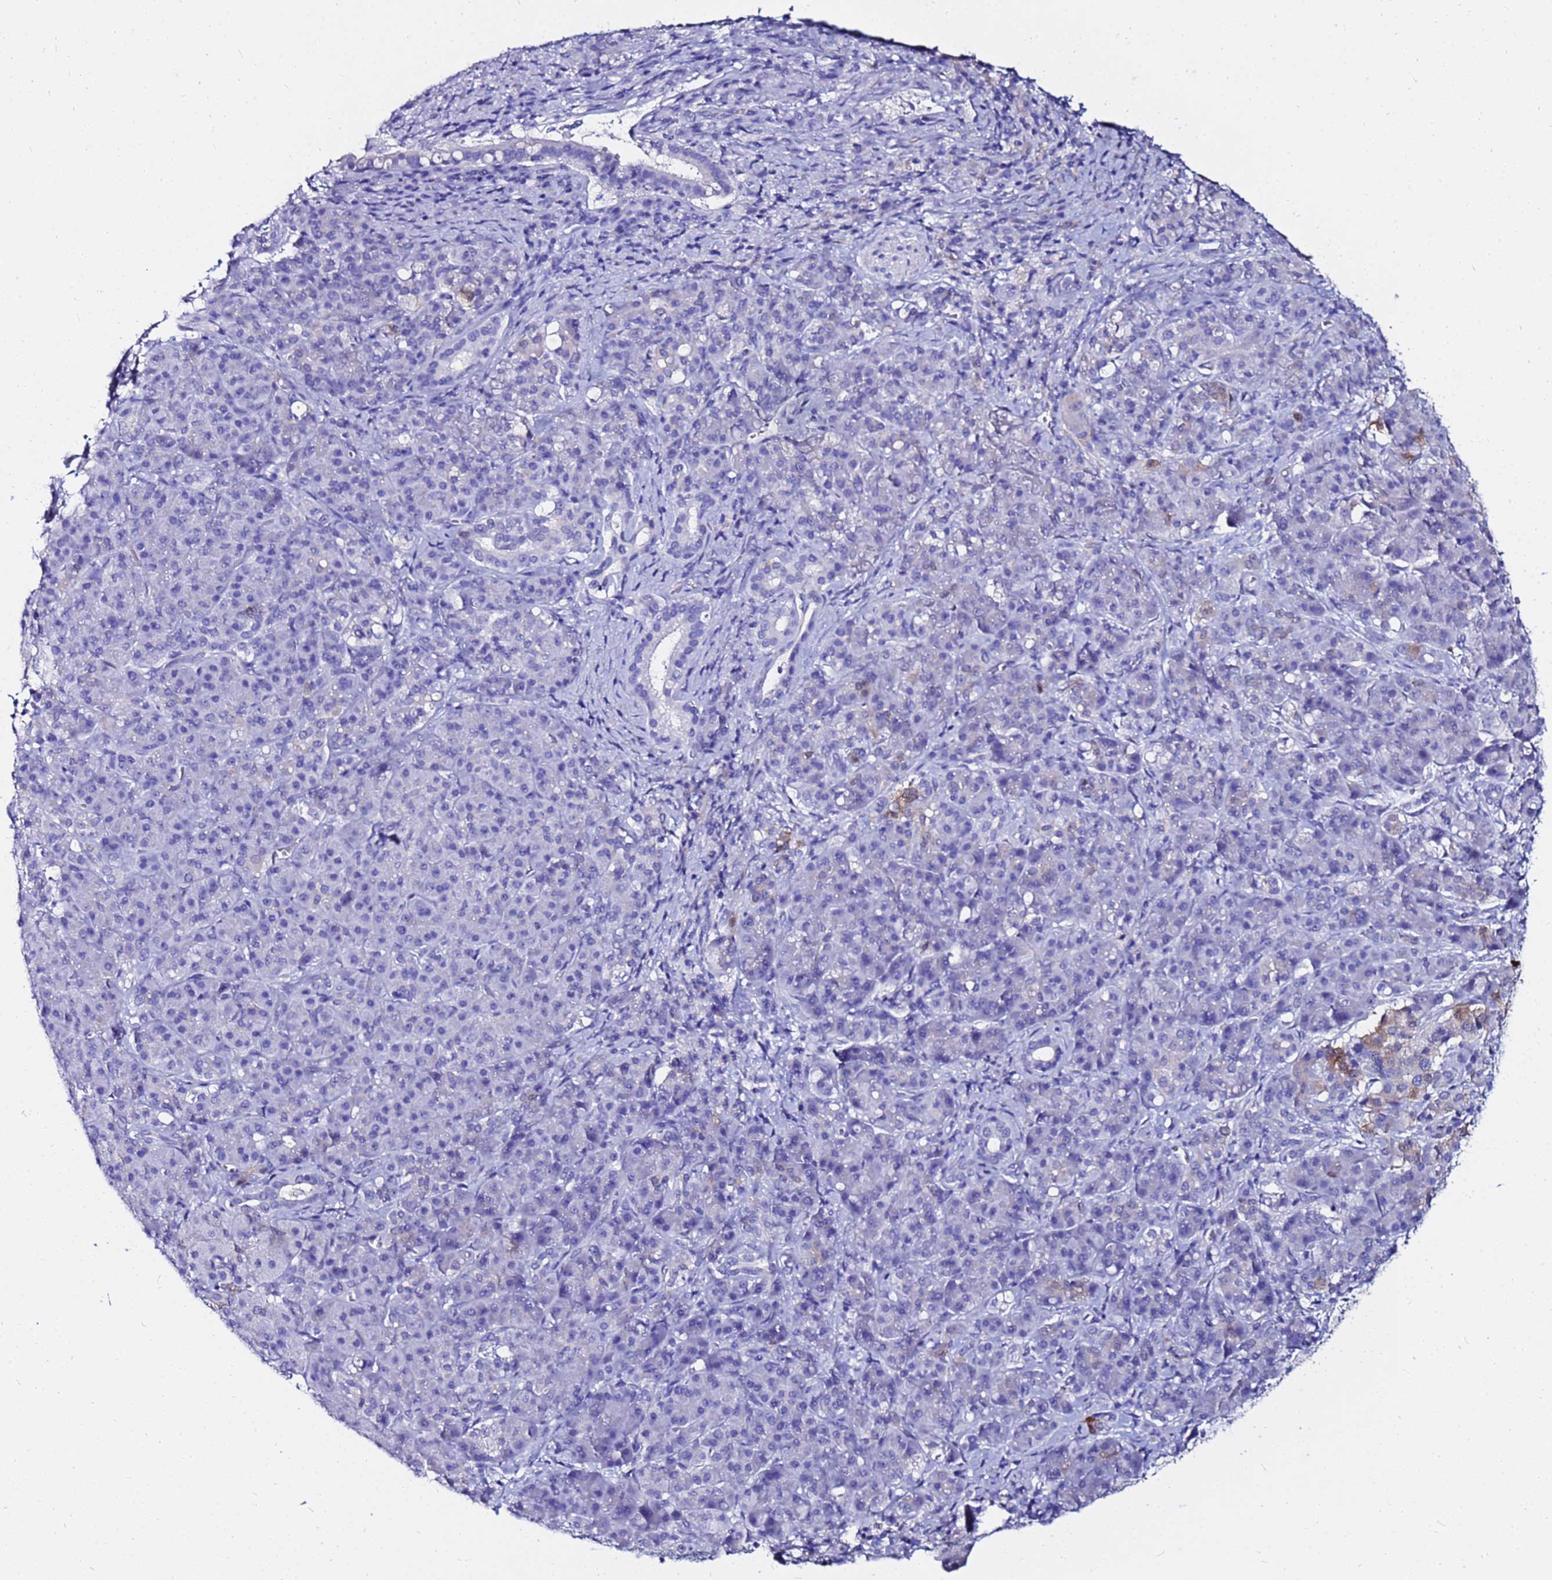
{"staining": {"intensity": "negative", "quantity": "none", "location": "none"}, "tissue": "pancreatic cancer", "cell_type": "Tumor cells", "image_type": "cancer", "snomed": [{"axis": "morphology", "description": "Adenocarcinoma, NOS"}, {"axis": "topography", "description": "Pancreas"}], "caption": "Immunohistochemistry (IHC) image of neoplastic tissue: adenocarcinoma (pancreatic) stained with DAB (3,3'-diaminobenzidine) shows no significant protein expression in tumor cells.", "gene": "PPP1R14C", "patient": {"sex": "male", "age": 57}}